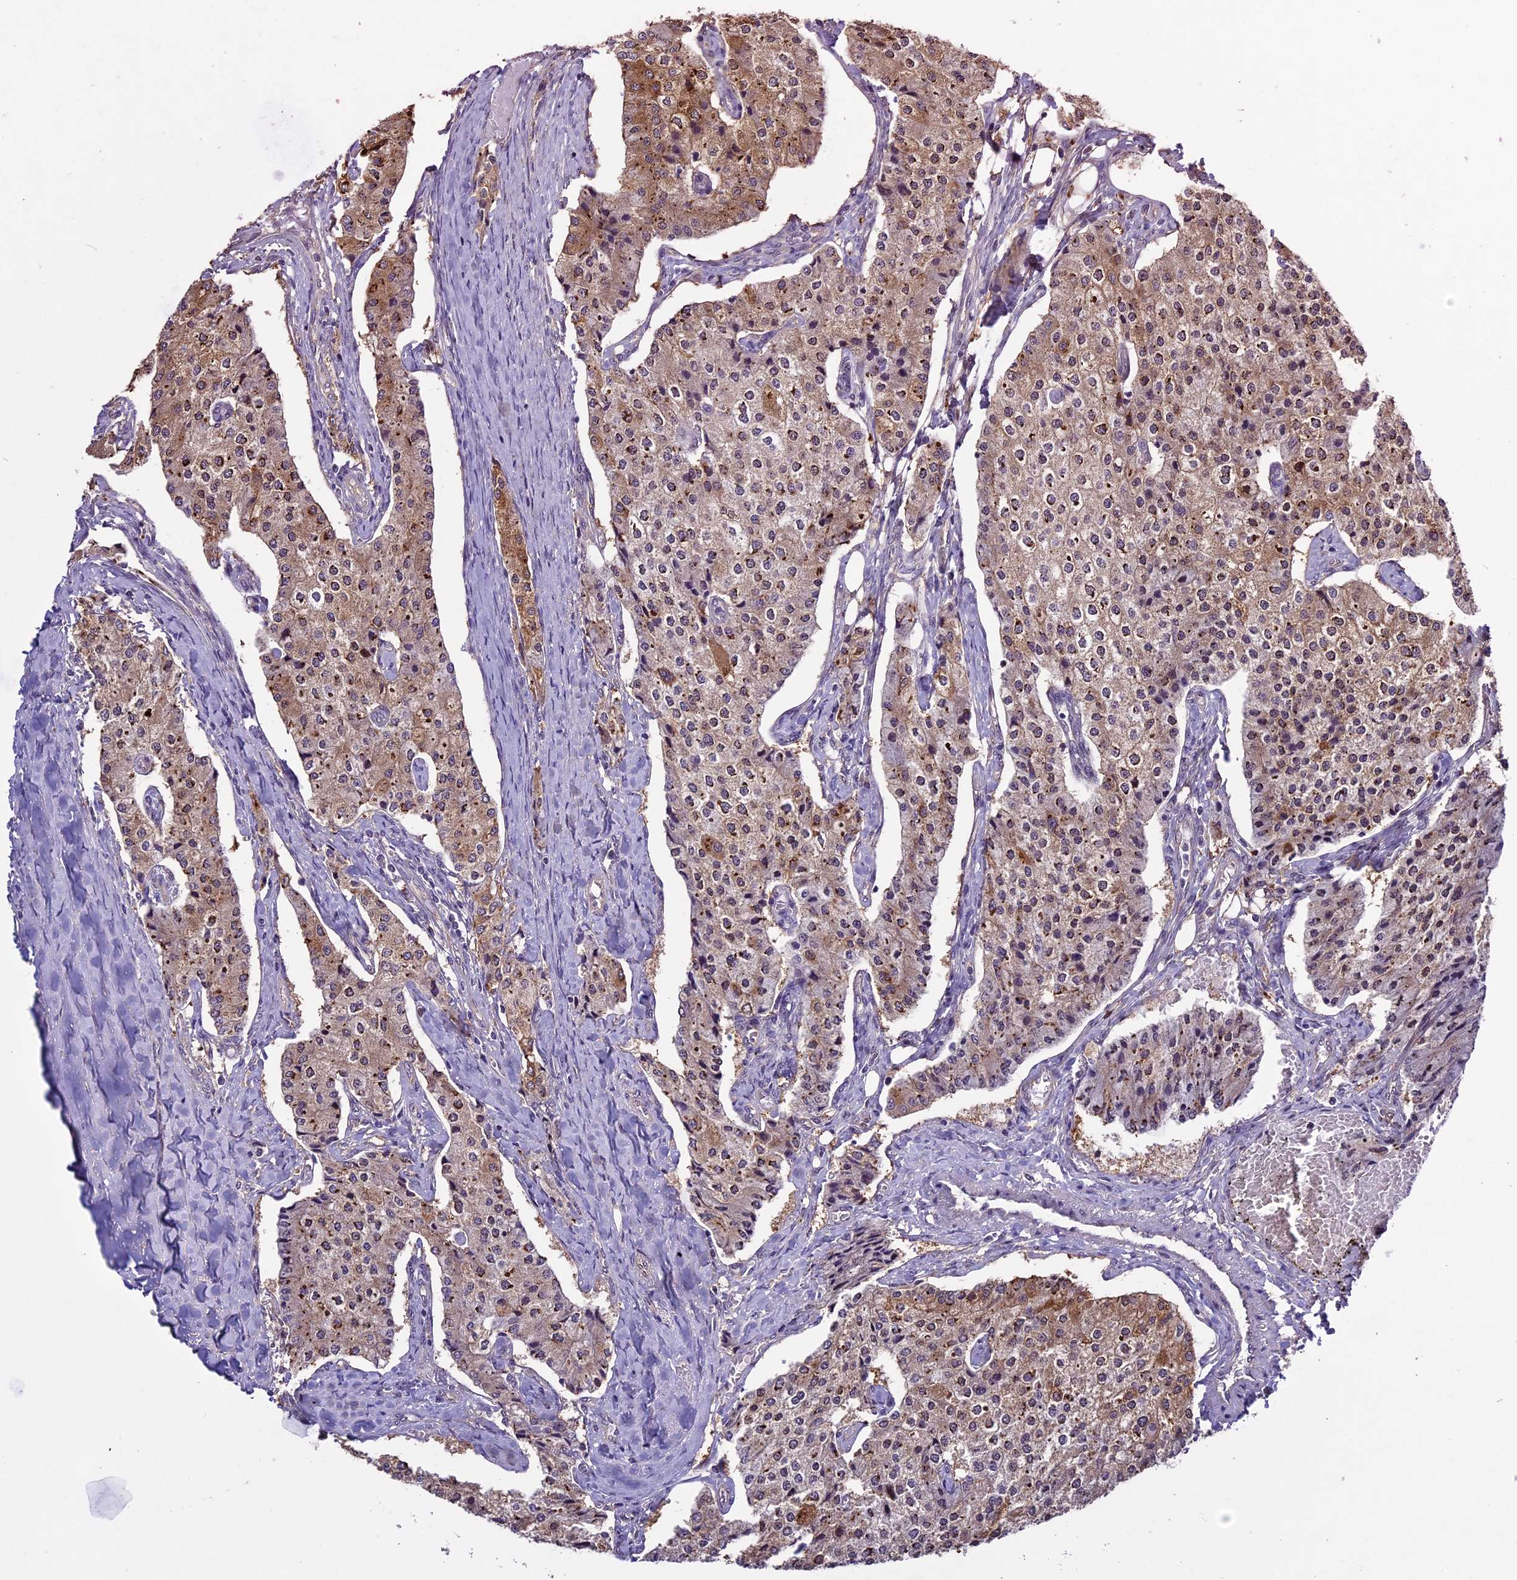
{"staining": {"intensity": "moderate", "quantity": ">75%", "location": "cytoplasmic/membranous"}, "tissue": "carcinoid", "cell_type": "Tumor cells", "image_type": "cancer", "snomed": [{"axis": "morphology", "description": "Carcinoid, malignant, NOS"}, {"axis": "topography", "description": "Colon"}], "caption": "The immunohistochemical stain highlights moderate cytoplasmic/membranous positivity in tumor cells of carcinoid tissue.", "gene": "C3orf70", "patient": {"sex": "female", "age": 52}}